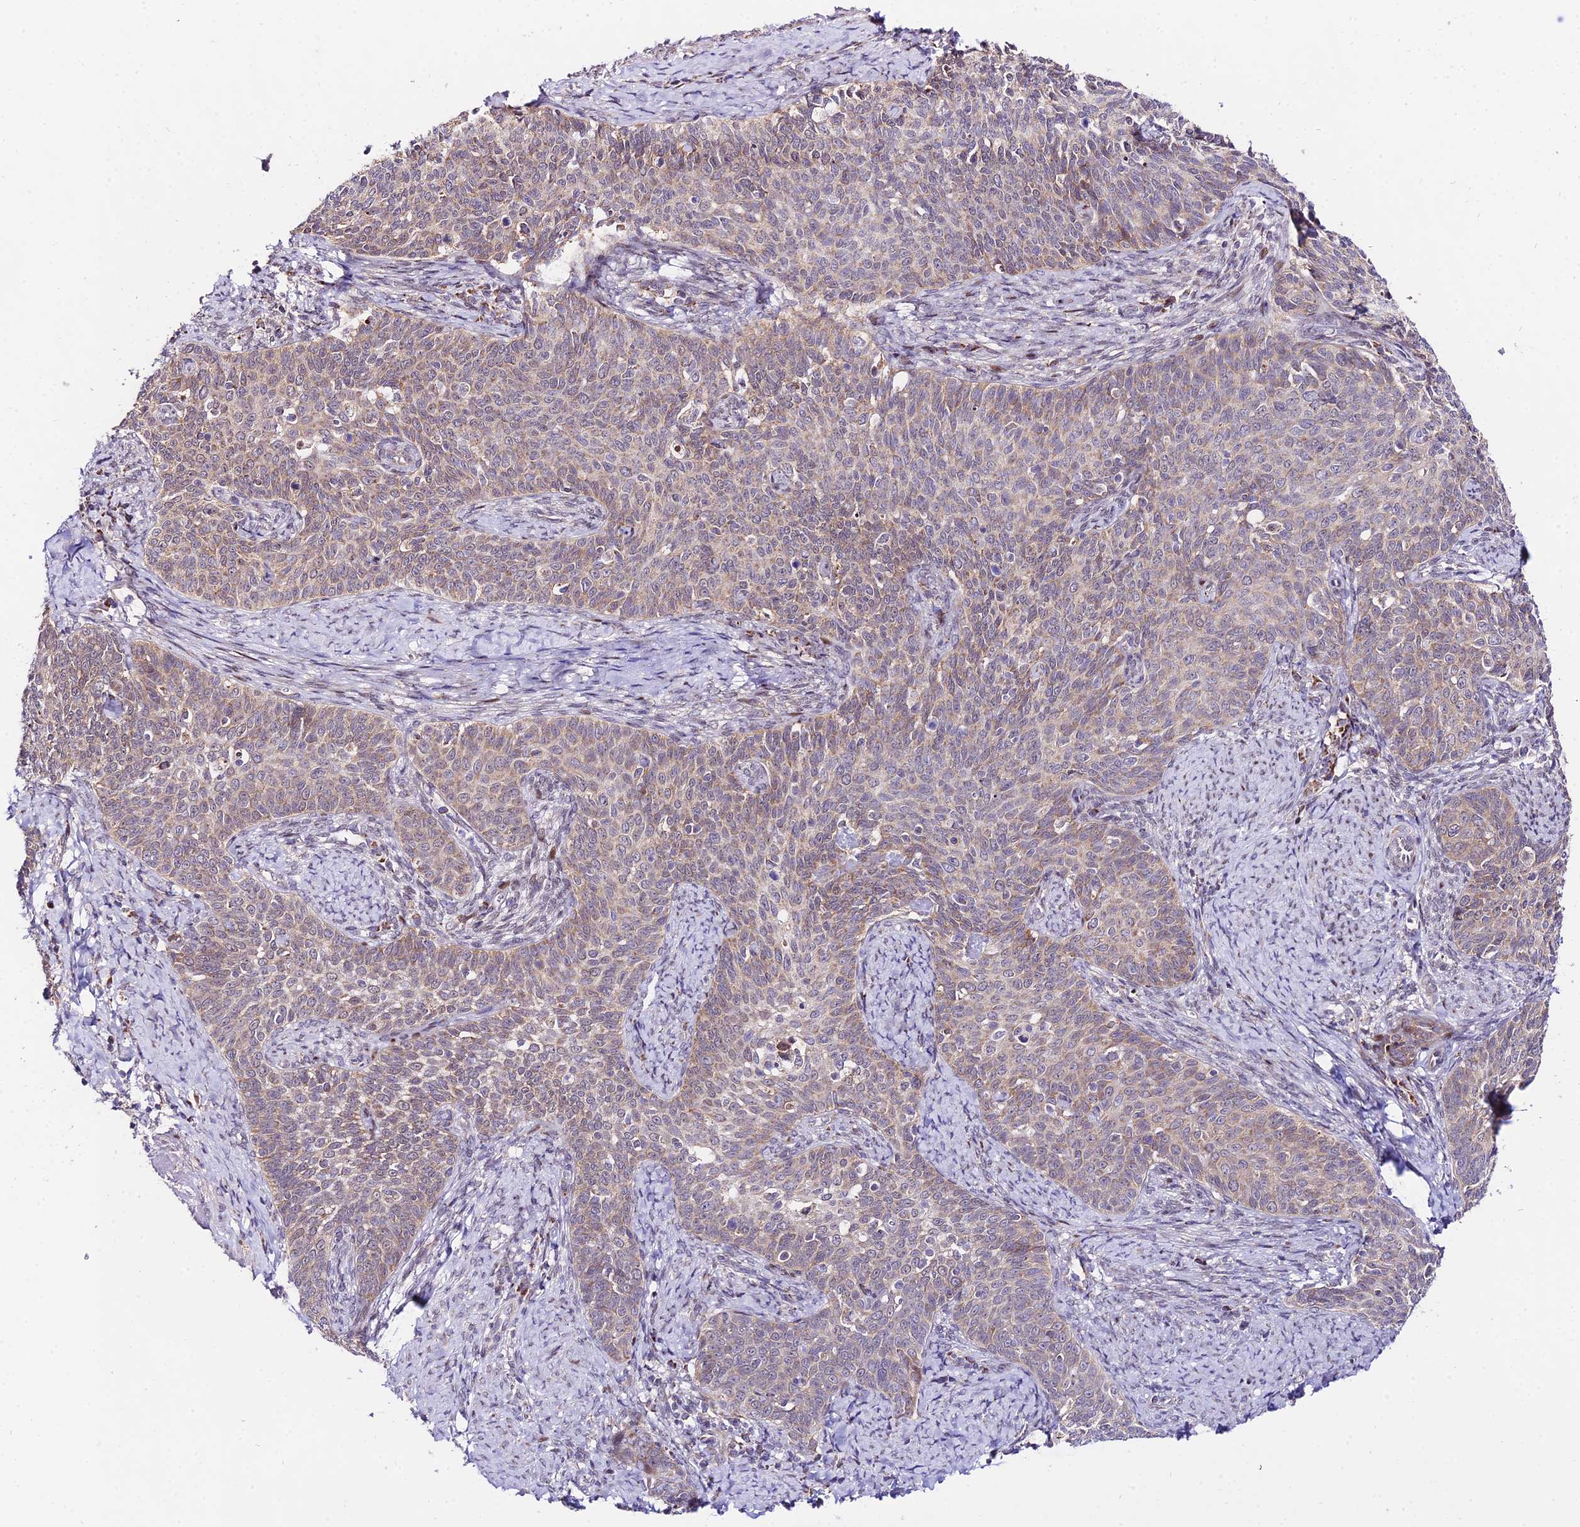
{"staining": {"intensity": "weak", "quantity": "25%-75%", "location": "cytoplasmic/membranous"}, "tissue": "cervical cancer", "cell_type": "Tumor cells", "image_type": "cancer", "snomed": [{"axis": "morphology", "description": "Squamous cell carcinoma, NOS"}, {"axis": "topography", "description": "Cervix"}], "caption": "Weak cytoplasmic/membranous positivity is present in approximately 25%-75% of tumor cells in cervical cancer (squamous cell carcinoma).", "gene": "ATP5PB", "patient": {"sex": "female", "age": 39}}